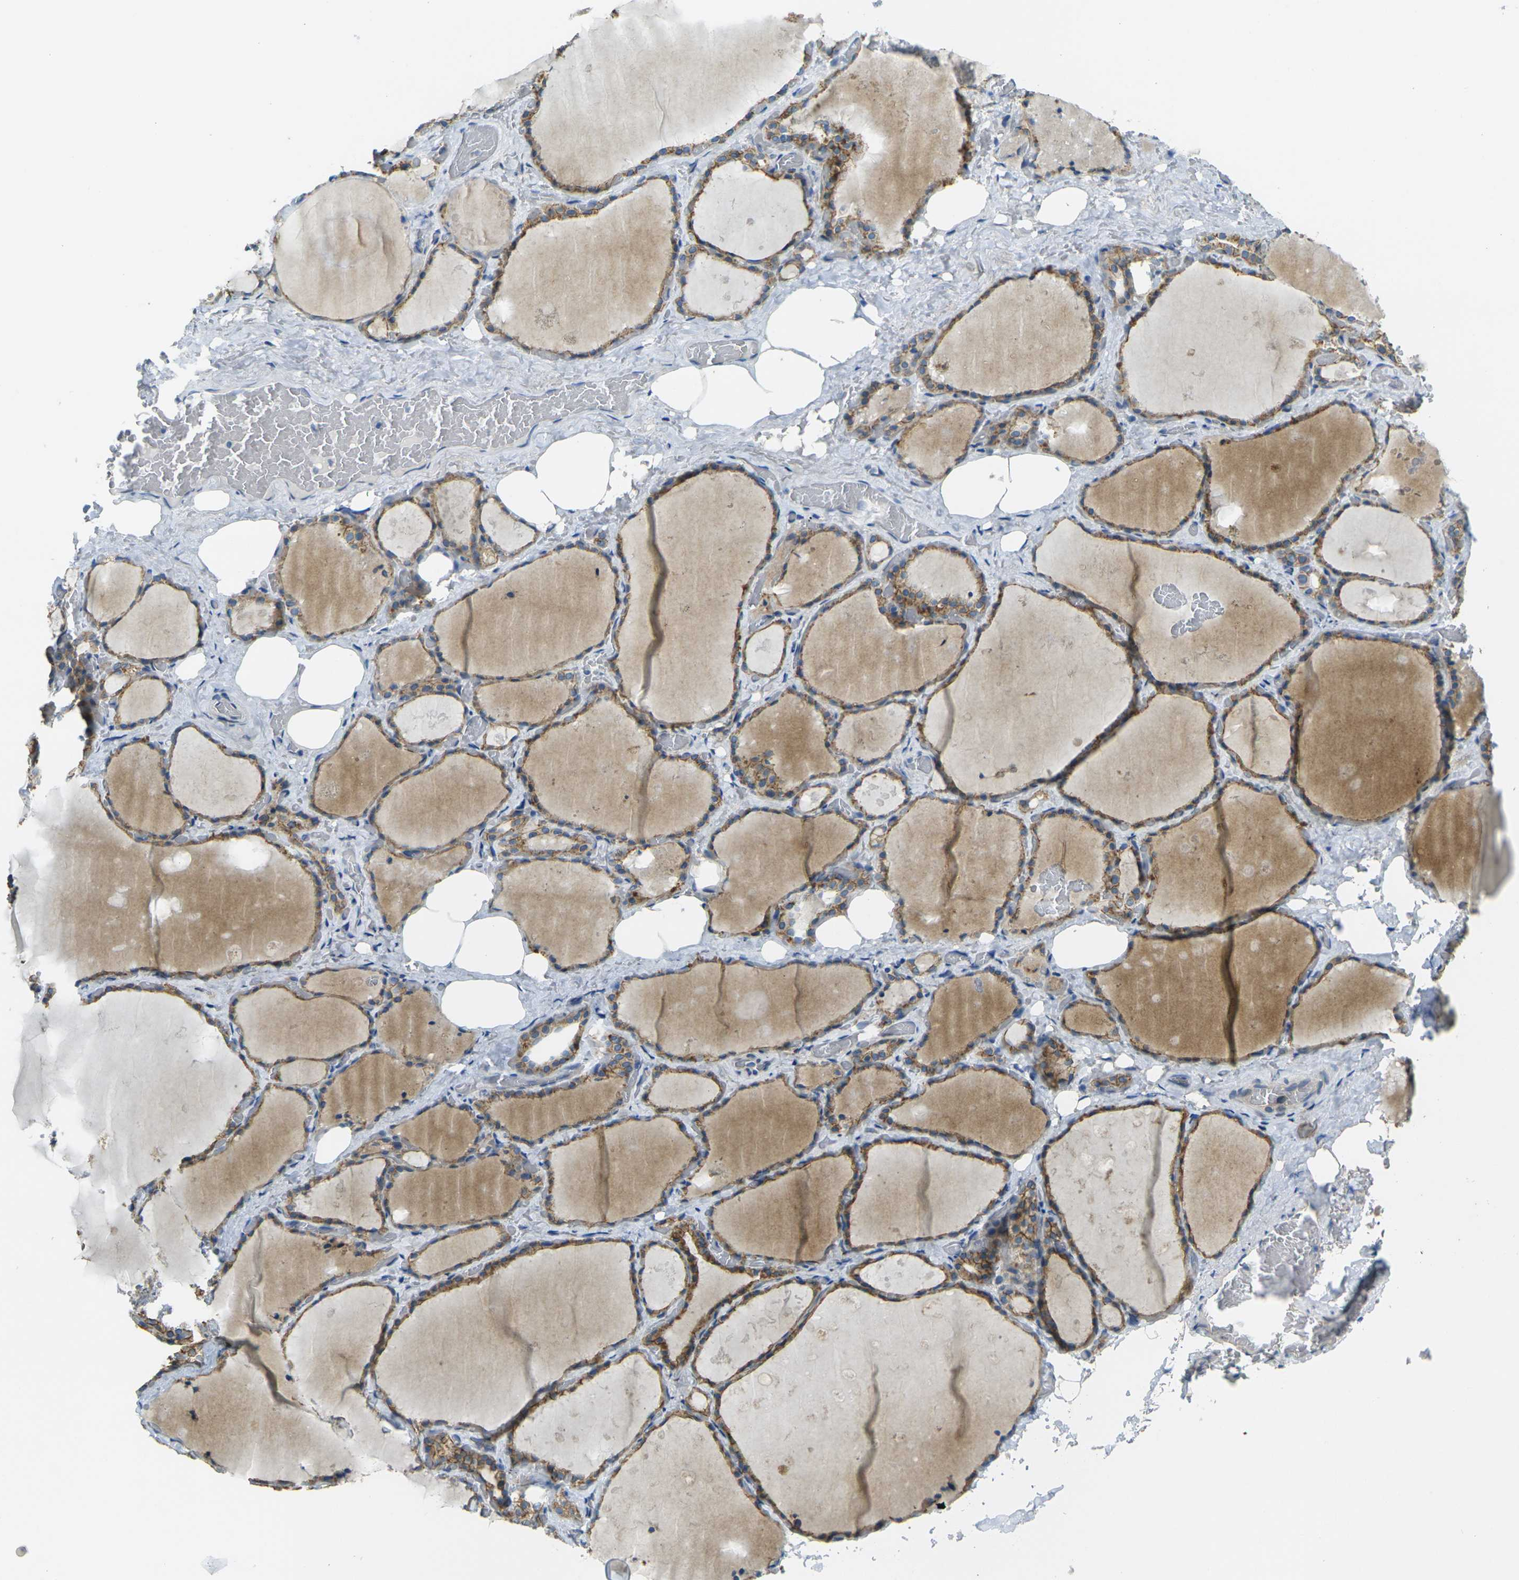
{"staining": {"intensity": "moderate", "quantity": ">75%", "location": "cytoplasmic/membranous"}, "tissue": "thyroid gland", "cell_type": "Glandular cells", "image_type": "normal", "snomed": [{"axis": "morphology", "description": "Normal tissue, NOS"}, {"axis": "topography", "description": "Thyroid gland"}], "caption": "This photomicrograph demonstrates IHC staining of unremarkable thyroid gland, with medium moderate cytoplasmic/membranous positivity in approximately >75% of glandular cells.", "gene": "RHBDD1", "patient": {"sex": "male", "age": 61}}